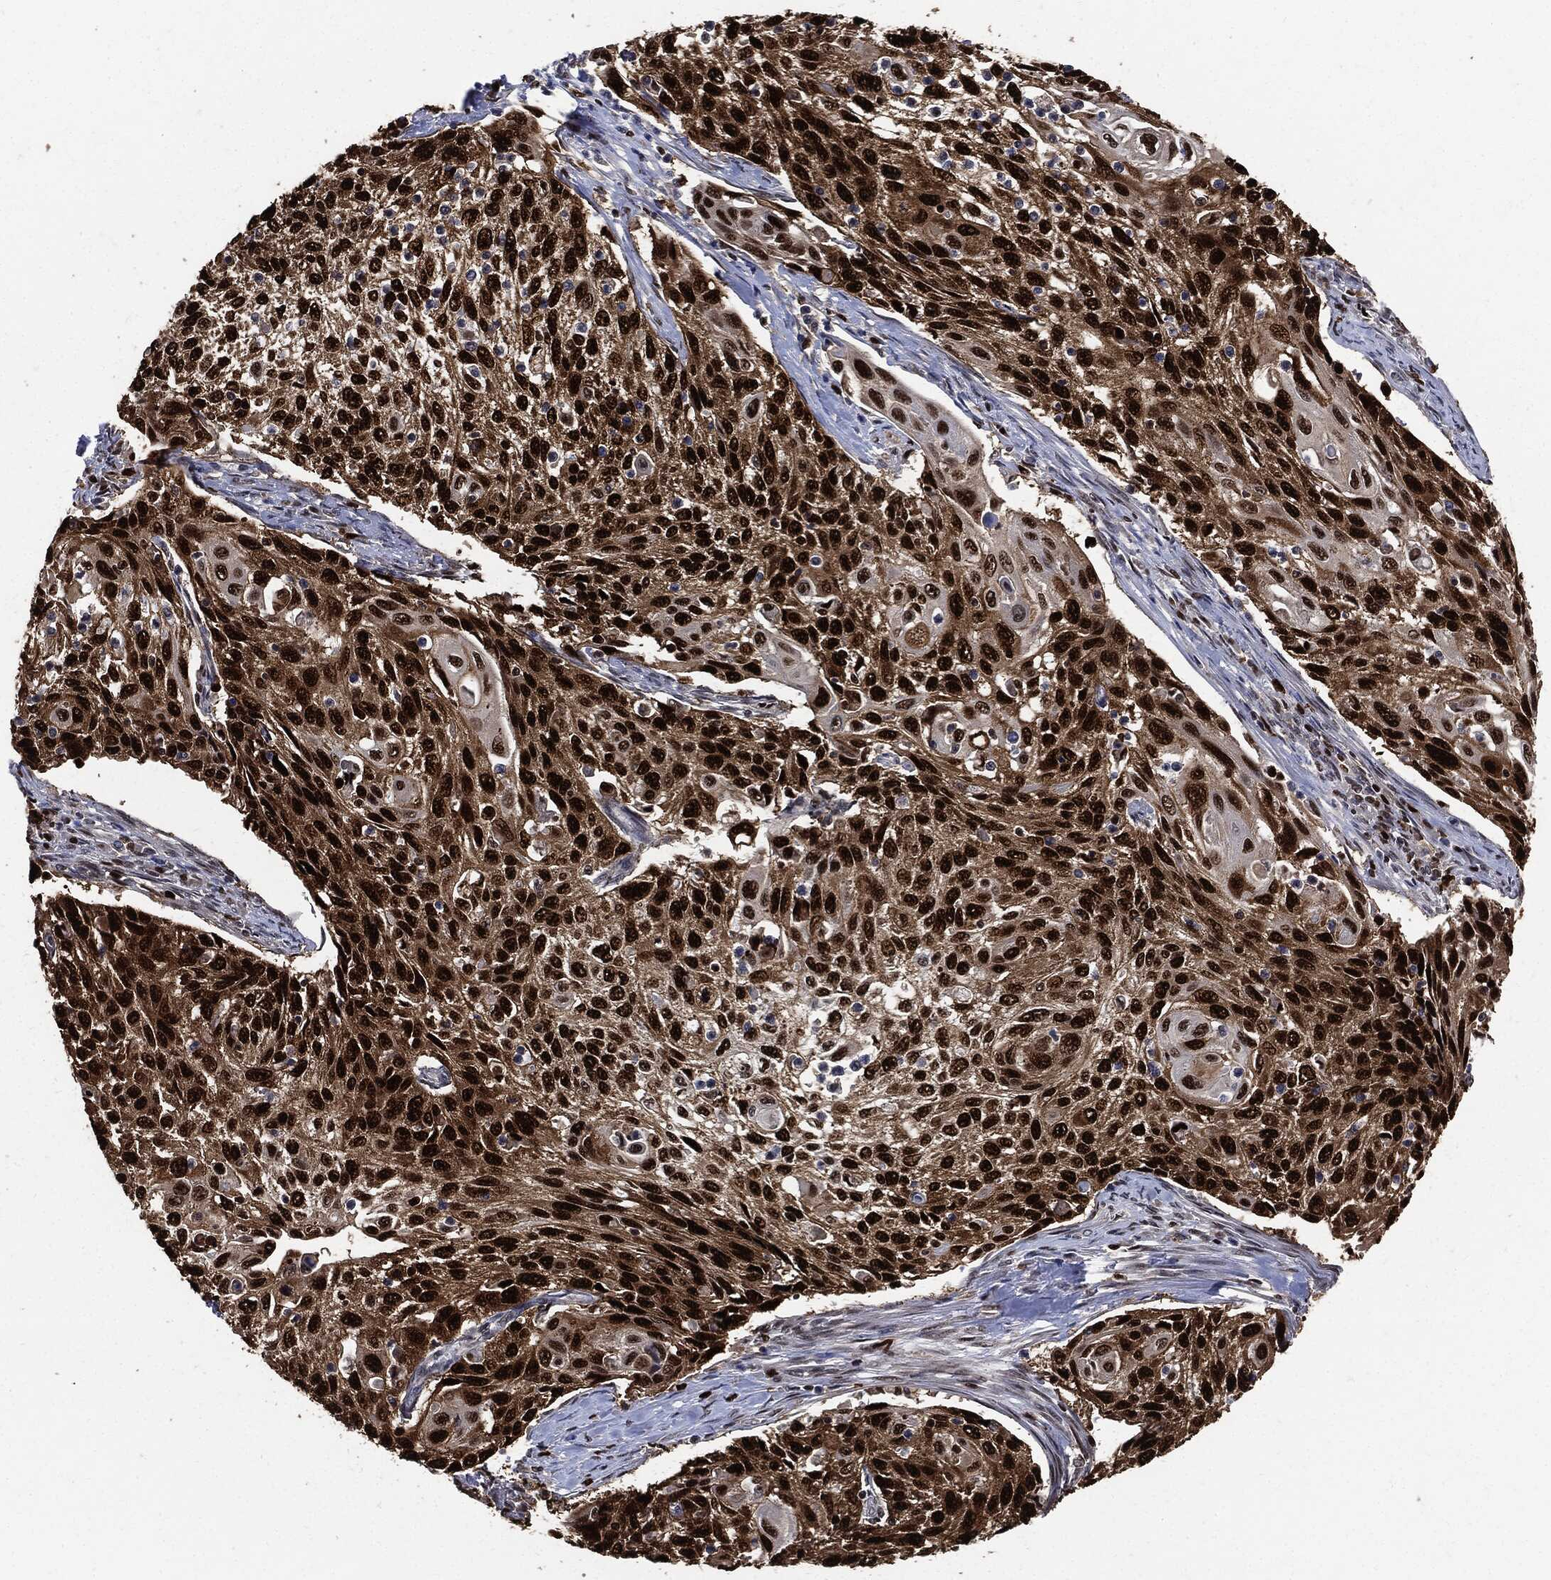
{"staining": {"intensity": "strong", "quantity": ">75%", "location": "nuclear"}, "tissue": "cervical cancer", "cell_type": "Tumor cells", "image_type": "cancer", "snomed": [{"axis": "morphology", "description": "Squamous cell carcinoma, NOS"}, {"axis": "topography", "description": "Cervix"}], "caption": "Immunohistochemical staining of cervical squamous cell carcinoma exhibits high levels of strong nuclear staining in approximately >75% of tumor cells.", "gene": "PCNA", "patient": {"sex": "female", "age": 70}}